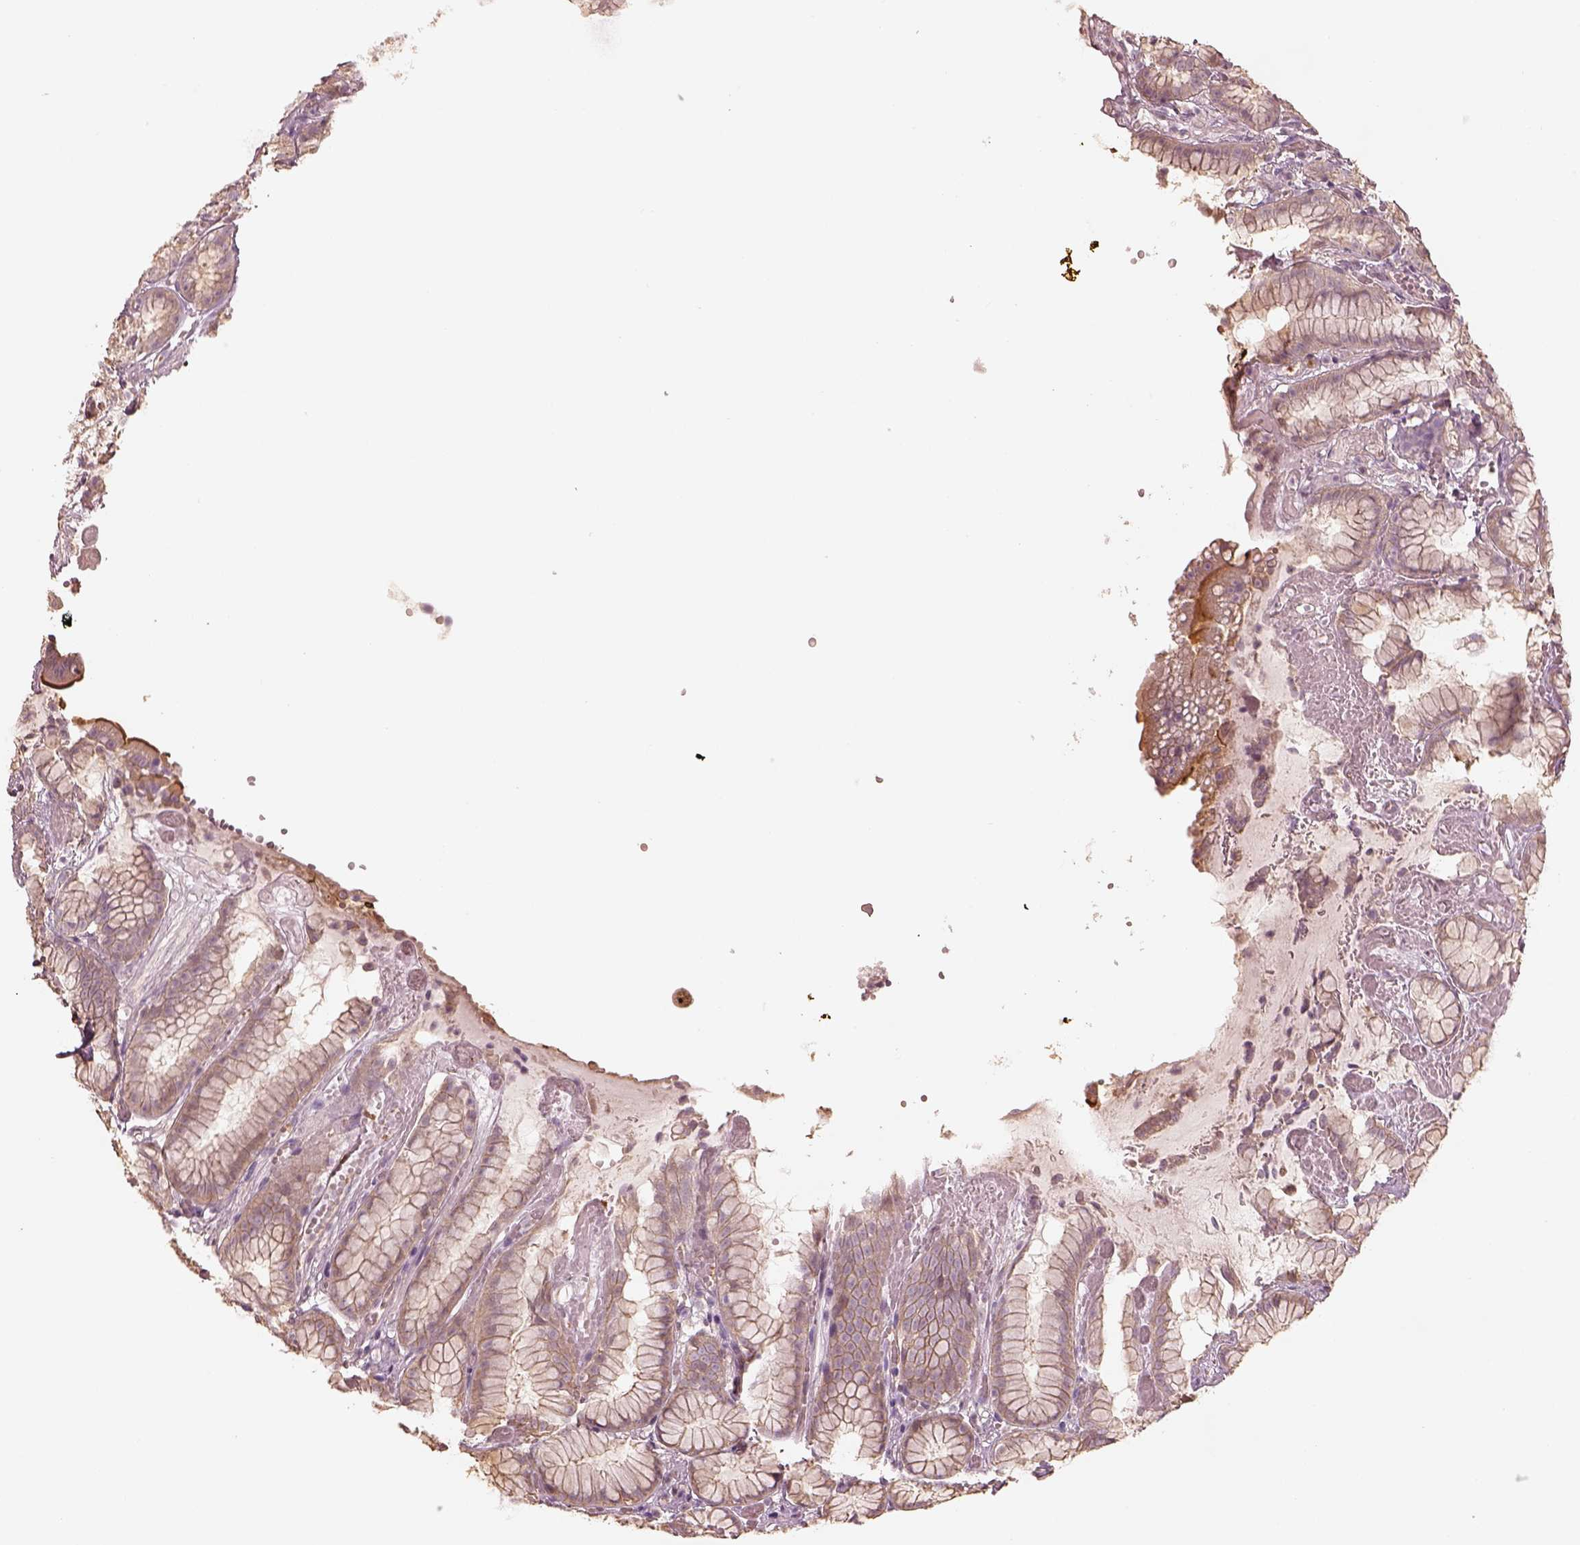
{"staining": {"intensity": "weak", "quantity": ">75%", "location": "cytoplasmic/membranous"}, "tissue": "stomach", "cell_type": "Glandular cells", "image_type": "normal", "snomed": [{"axis": "morphology", "description": "Normal tissue, NOS"}, {"axis": "topography", "description": "Stomach"}], "caption": "Immunohistochemistry (IHC) staining of normal stomach, which displays low levels of weak cytoplasmic/membranous expression in approximately >75% of glandular cells indicating weak cytoplasmic/membranous protein expression. The staining was performed using DAB (3,3'-diaminobenzidine) (brown) for protein detection and nuclei were counterstained in hematoxylin (blue).", "gene": "KIF5C", "patient": {"sex": "male", "age": 70}}